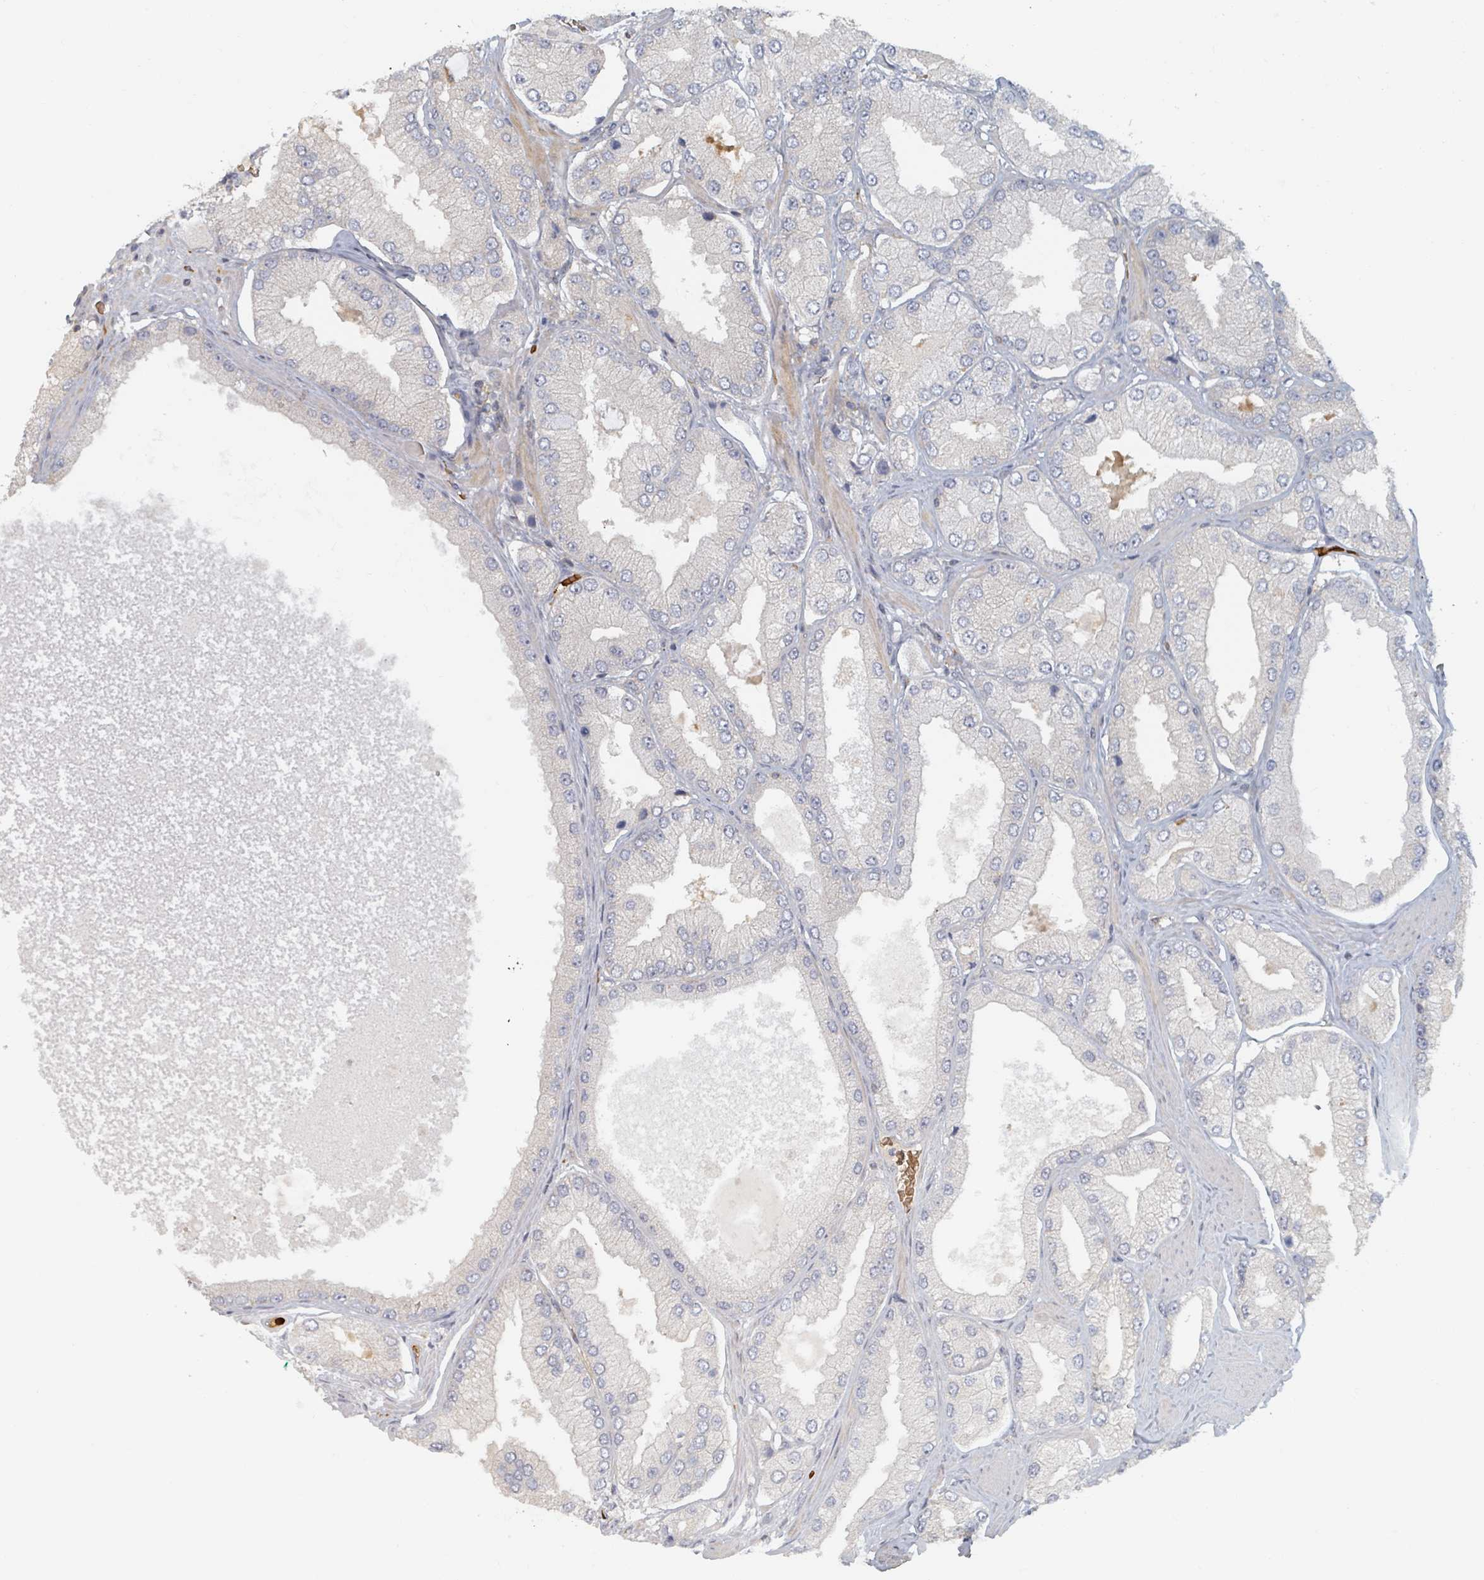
{"staining": {"intensity": "negative", "quantity": "none", "location": "none"}, "tissue": "prostate cancer", "cell_type": "Tumor cells", "image_type": "cancer", "snomed": [{"axis": "morphology", "description": "Adenocarcinoma, Low grade"}, {"axis": "topography", "description": "Prostate"}], "caption": "This is an IHC micrograph of human prostate cancer. There is no positivity in tumor cells.", "gene": "TRPC4AP", "patient": {"sex": "male", "age": 42}}